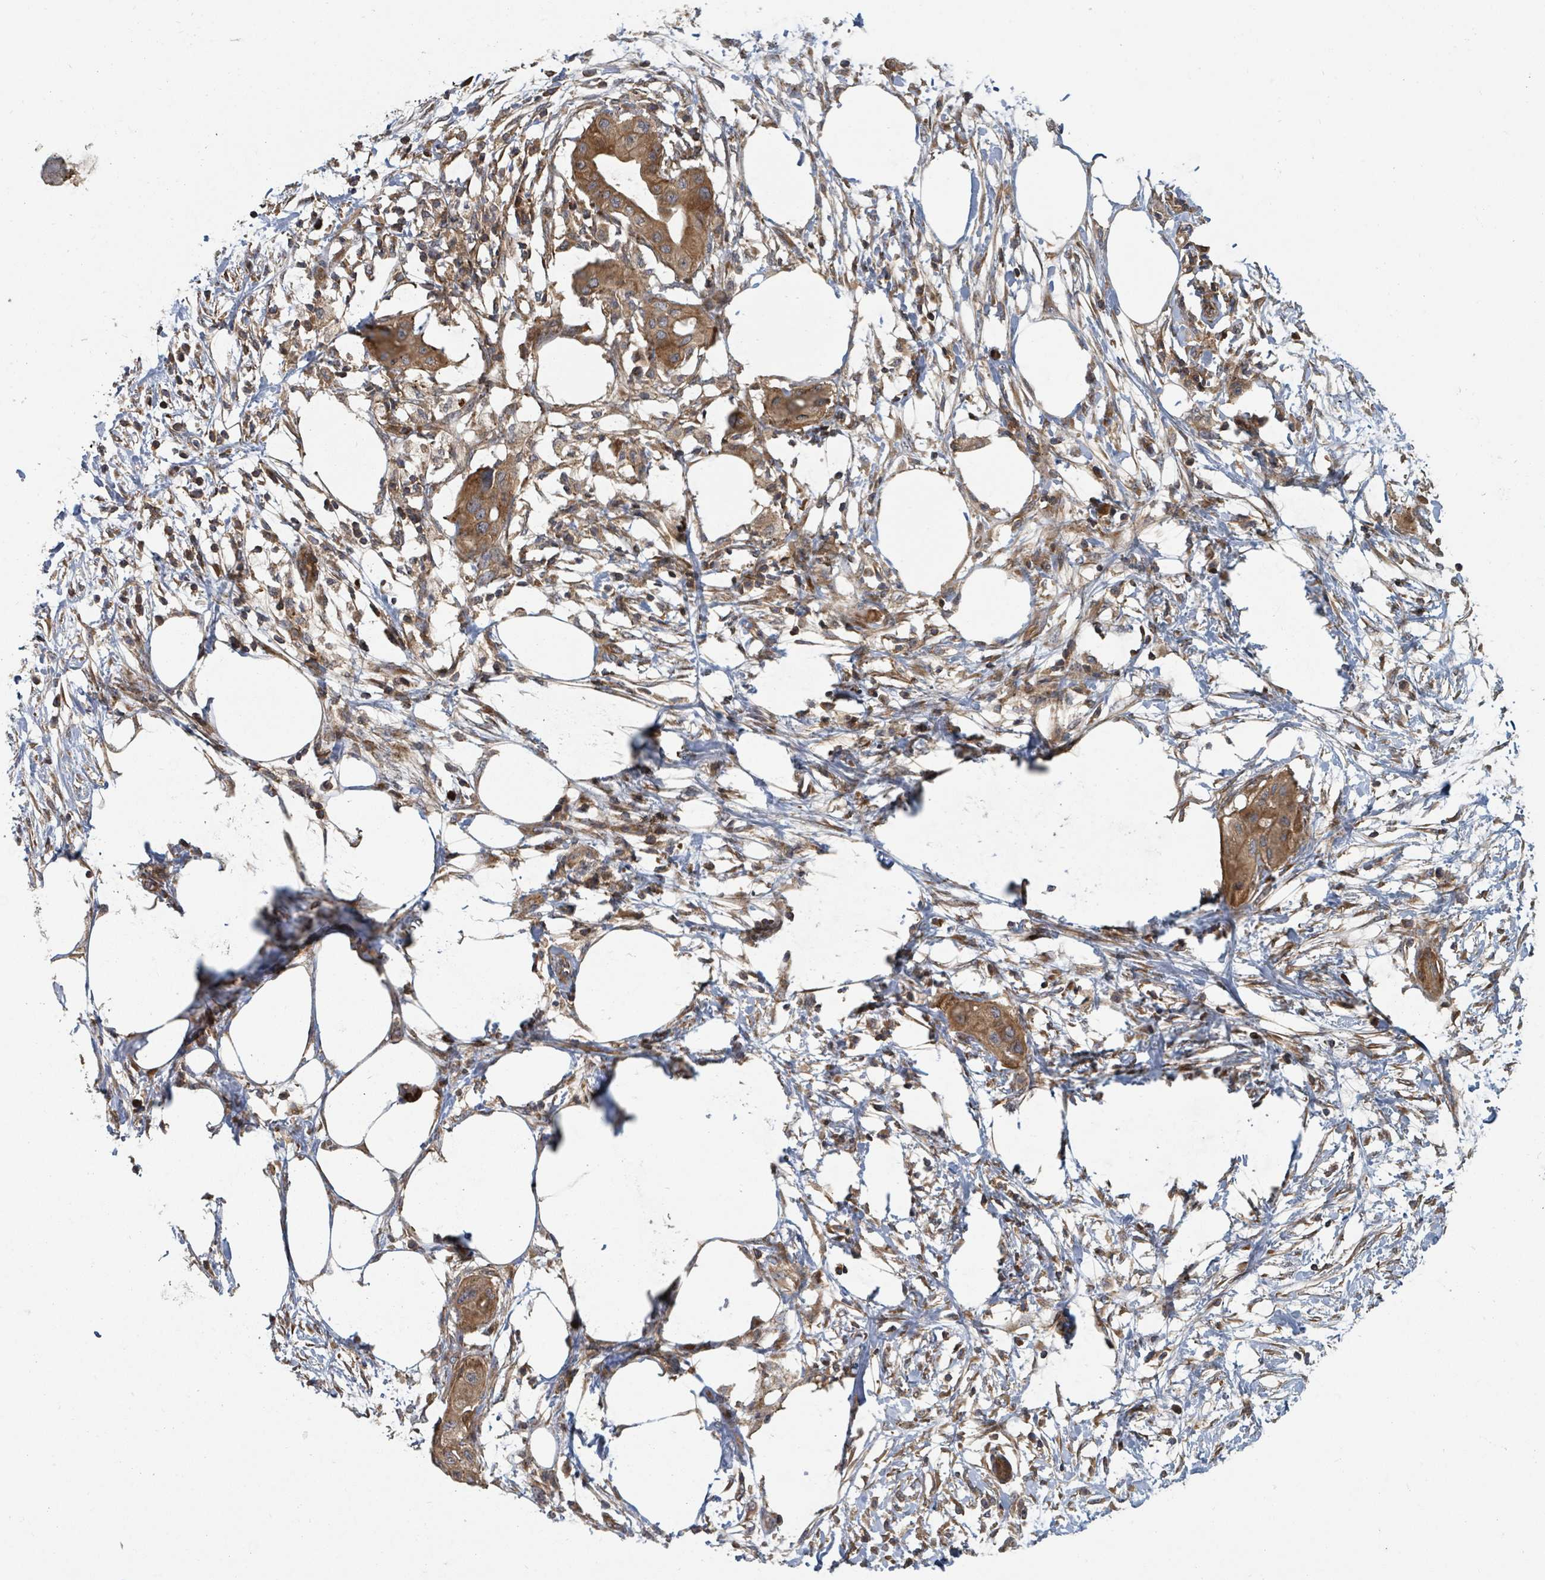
{"staining": {"intensity": "moderate", "quantity": ">75%", "location": "cytoplasmic/membranous"}, "tissue": "pancreatic cancer", "cell_type": "Tumor cells", "image_type": "cancer", "snomed": [{"axis": "morphology", "description": "Adenocarcinoma, NOS"}, {"axis": "topography", "description": "Pancreas"}], "caption": "A photomicrograph of human pancreatic adenocarcinoma stained for a protein demonstrates moderate cytoplasmic/membranous brown staining in tumor cells.", "gene": "DPM1", "patient": {"sex": "male", "age": 68}}